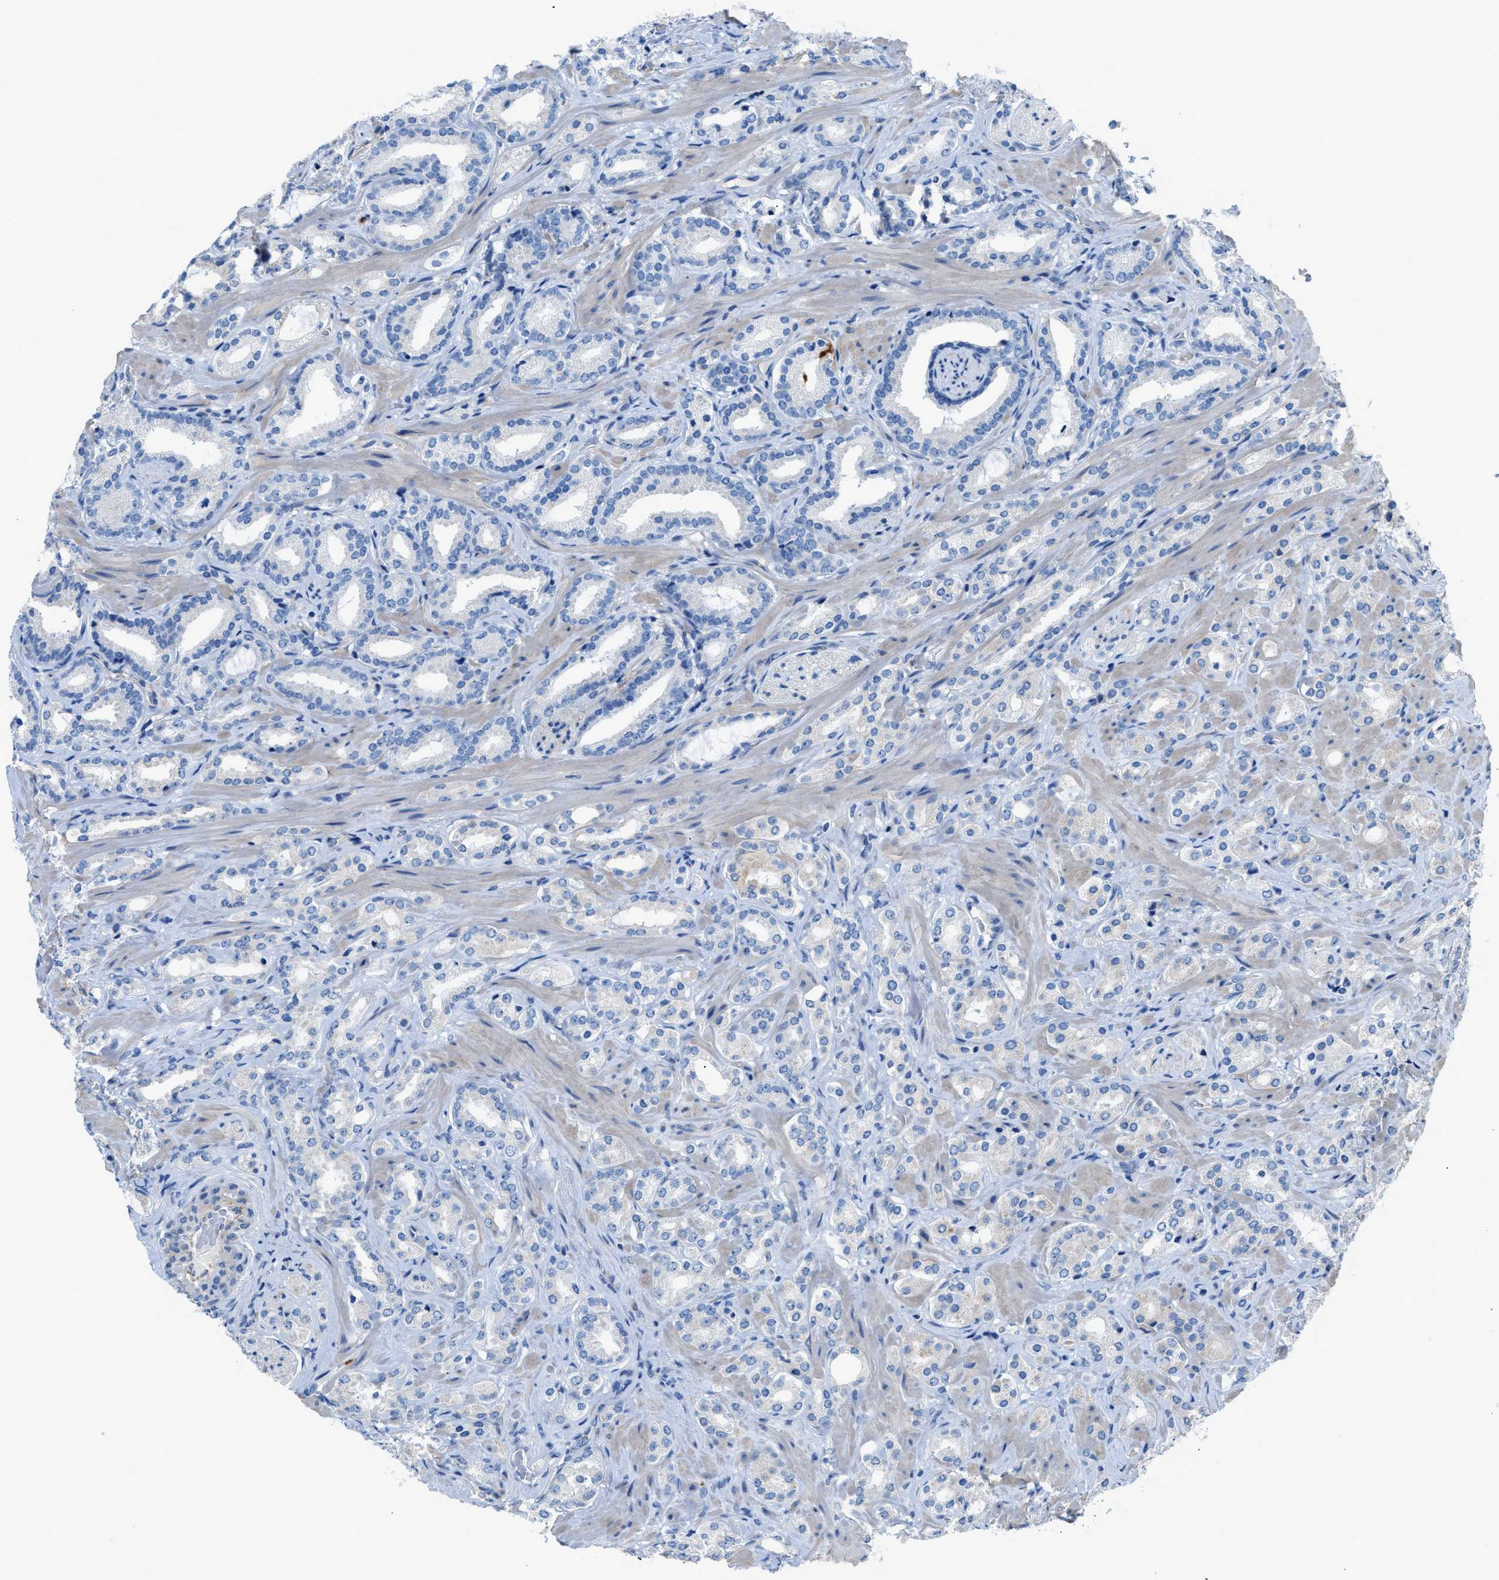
{"staining": {"intensity": "negative", "quantity": "none", "location": "none"}, "tissue": "prostate cancer", "cell_type": "Tumor cells", "image_type": "cancer", "snomed": [{"axis": "morphology", "description": "Adenocarcinoma, High grade"}, {"axis": "topography", "description": "Prostate"}], "caption": "Immunohistochemistry (IHC) micrograph of human prostate cancer stained for a protein (brown), which displays no positivity in tumor cells.", "gene": "ITPR1", "patient": {"sex": "male", "age": 64}}